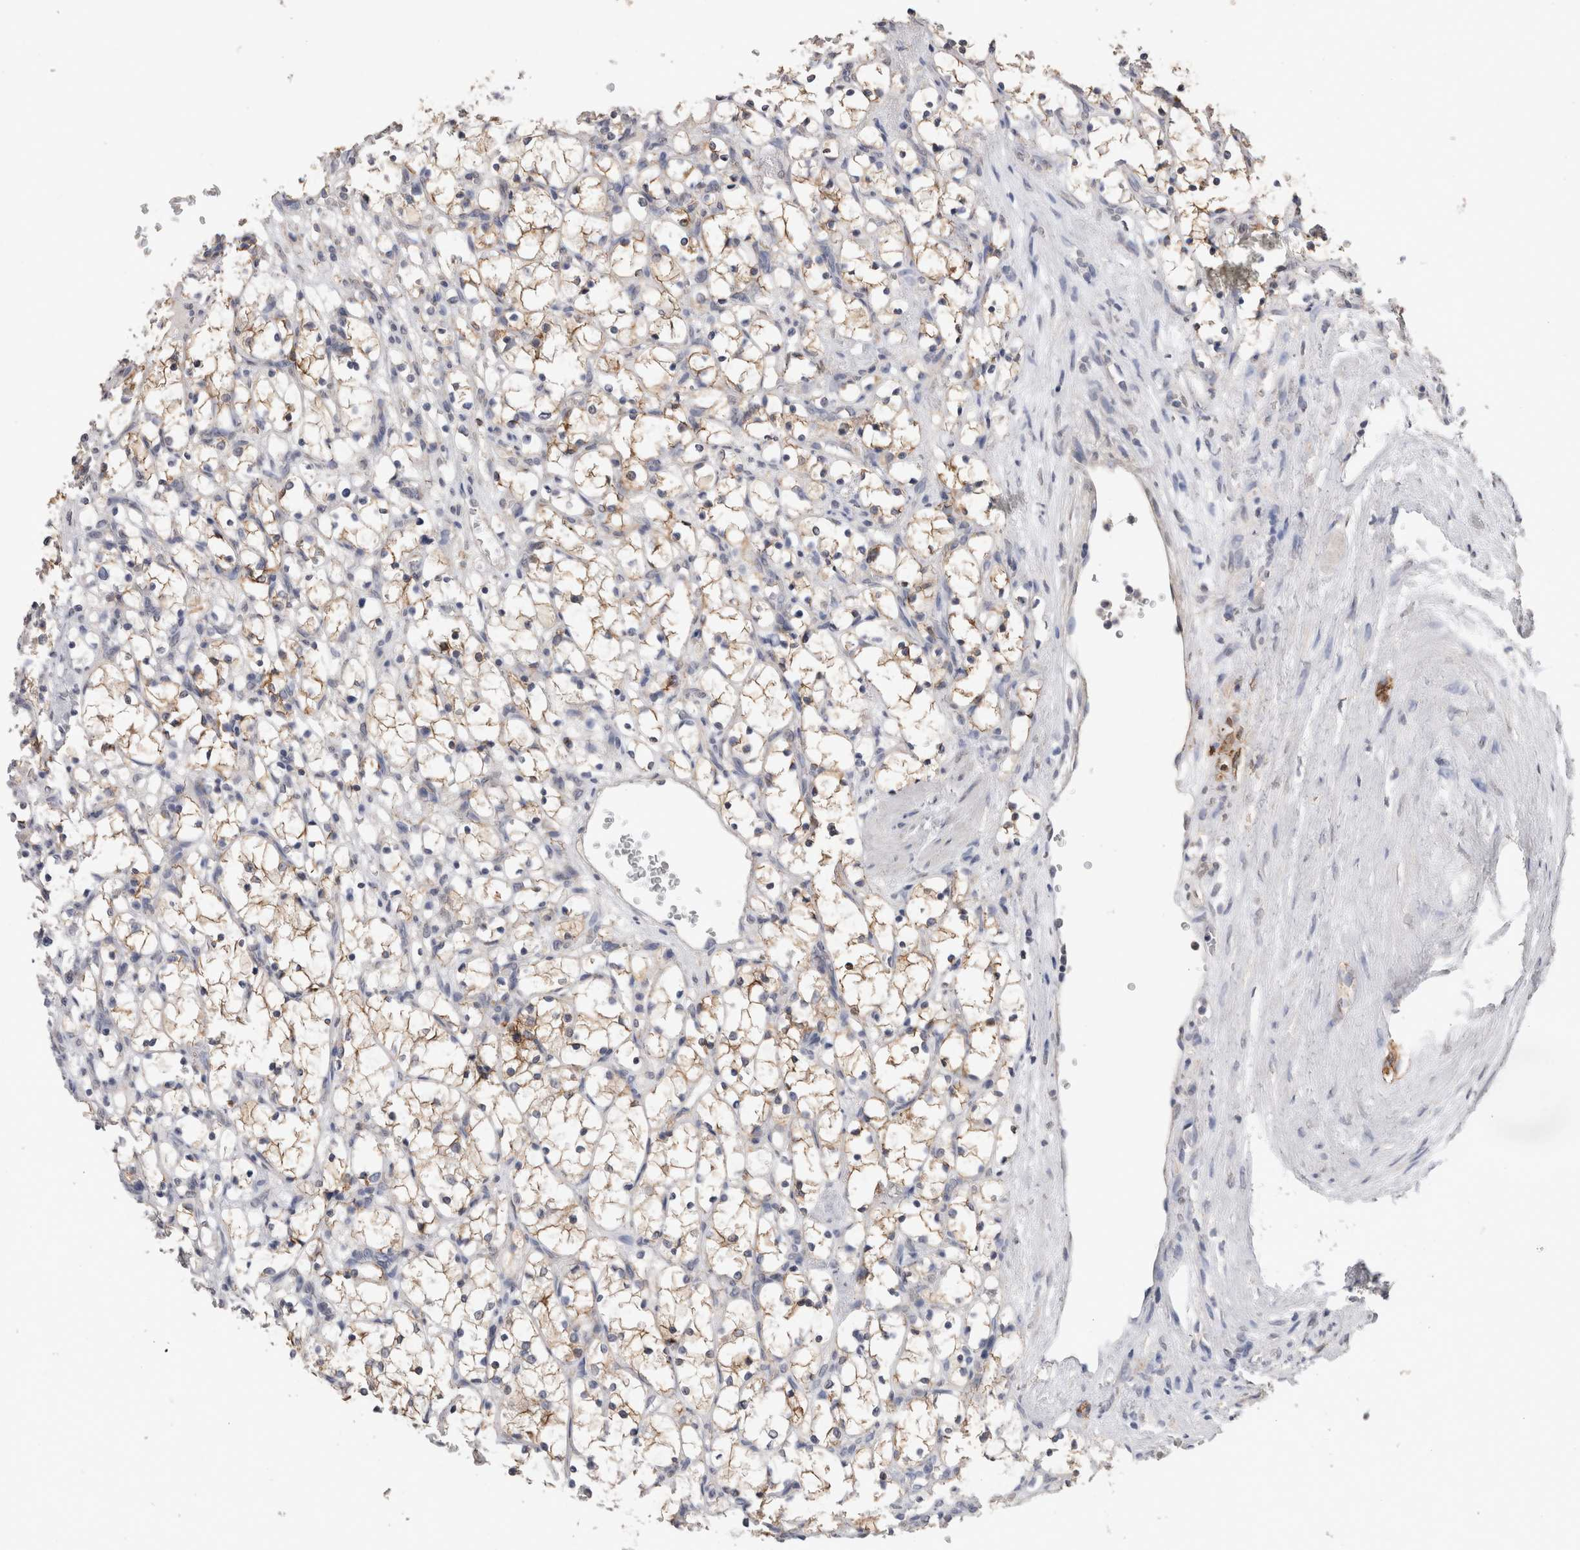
{"staining": {"intensity": "moderate", "quantity": ">75%", "location": "cytoplasmic/membranous"}, "tissue": "renal cancer", "cell_type": "Tumor cells", "image_type": "cancer", "snomed": [{"axis": "morphology", "description": "Adenocarcinoma, NOS"}, {"axis": "topography", "description": "Kidney"}], "caption": "About >75% of tumor cells in human renal cancer exhibit moderate cytoplasmic/membranous protein expression as visualized by brown immunohistochemical staining.", "gene": "CDH6", "patient": {"sex": "female", "age": 69}}